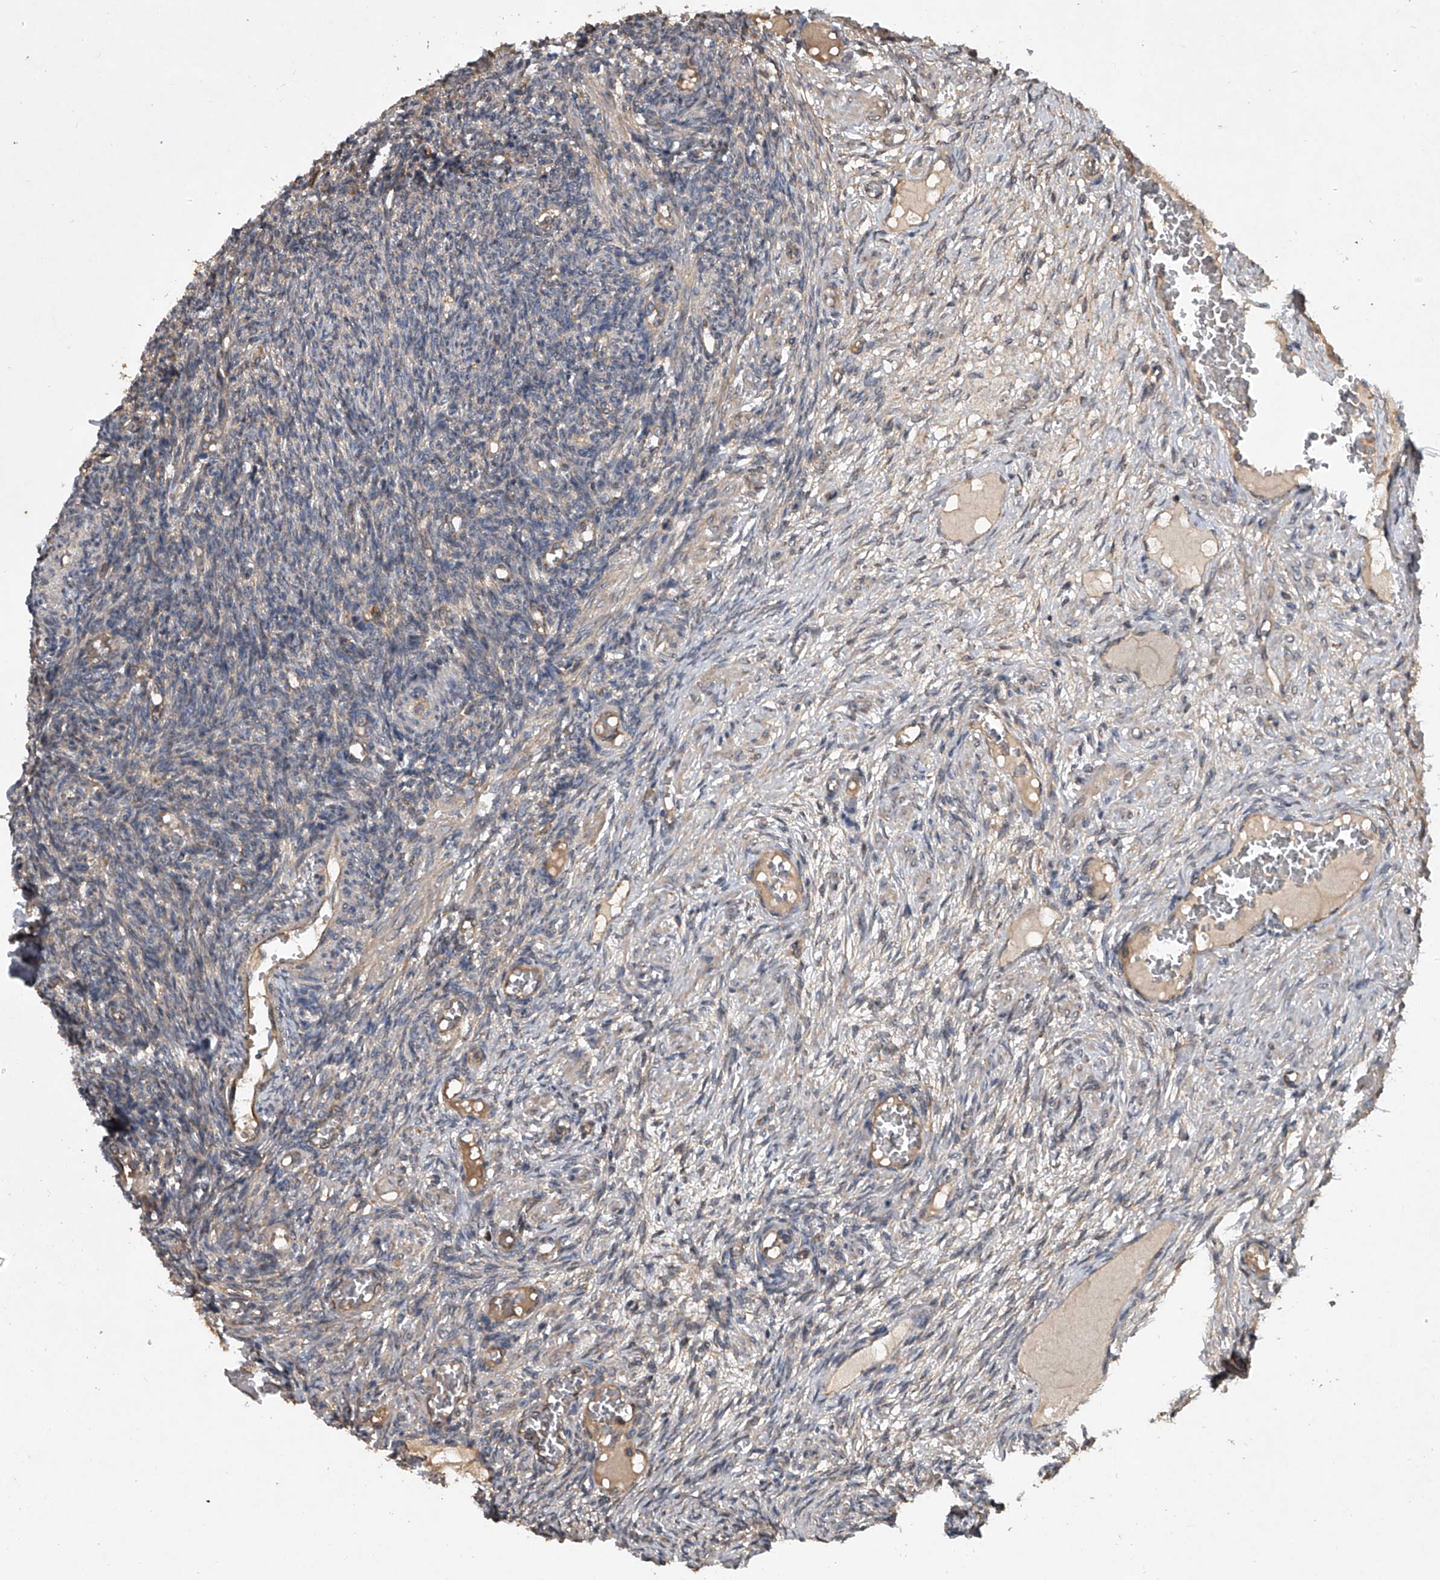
{"staining": {"intensity": "weak", "quantity": "<25%", "location": "cytoplasmic/membranous"}, "tissue": "ovary", "cell_type": "Ovarian stroma cells", "image_type": "normal", "snomed": [{"axis": "morphology", "description": "Normal tissue, NOS"}, {"axis": "topography", "description": "Ovary"}], "caption": "Benign ovary was stained to show a protein in brown. There is no significant expression in ovarian stroma cells. (DAB (3,3'-diaminobenzidine) immunohistochemistry (IHC) visualized using brightfield microscopy, high magnification).", "gene": "NFS1", "patient": {"sex": "female", "age": 27}}